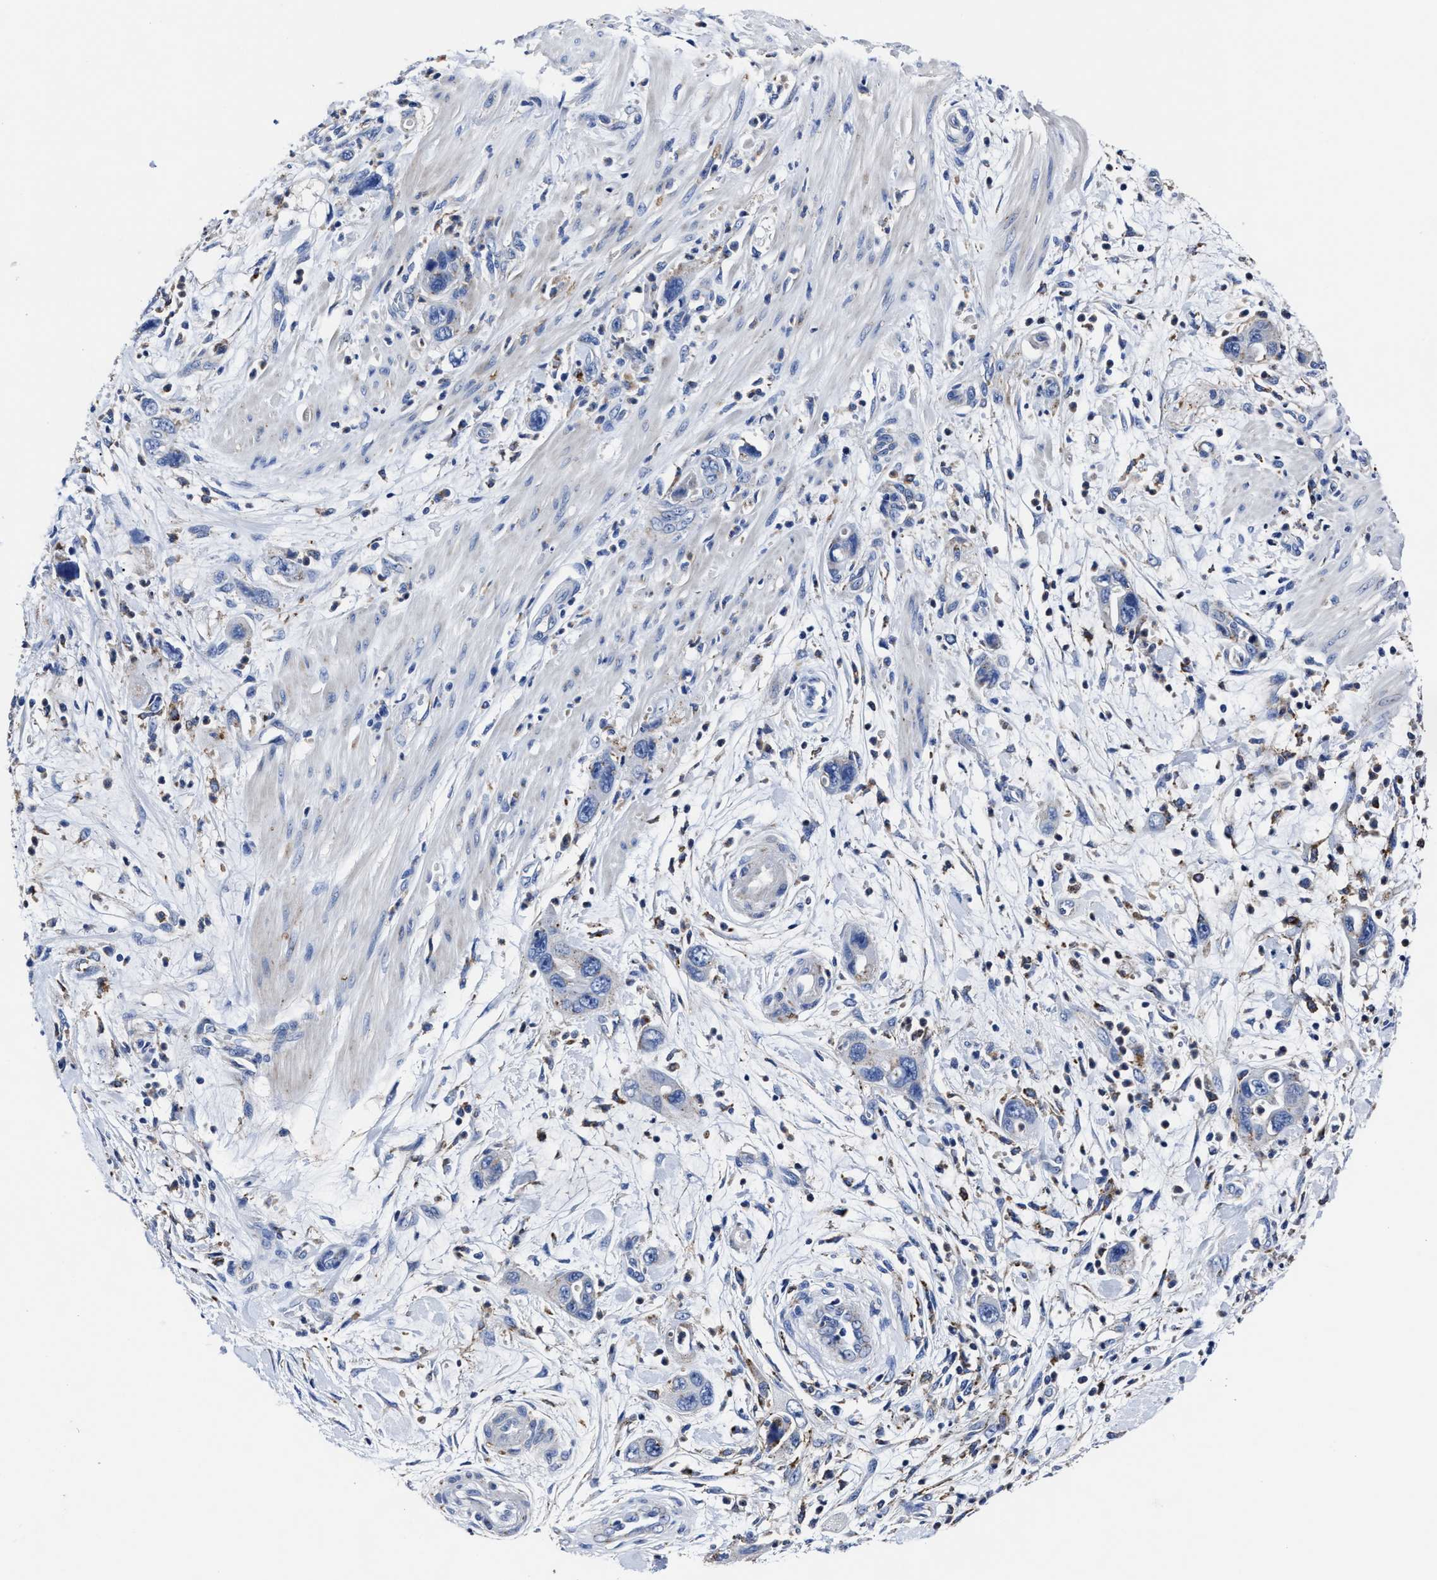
{"staining": {"intensity": "negative", "quantity": "none", "location": "none"}, "tissue": "pancreatic cancer", "cell_type": "Tumor cells", "image_type": "cancer", "snomed": [{"axis": "morphology", "description": "Adenocarcinoma, NOS"}, {"axis": "topography", "description": "Pancreas"}], "caption": "Immunohistochemistry (IHC) photomicrograph of human pancreatic adenocarcinoma stained for a protein (brown), which displays no staining in tumor cells.", "gene": "LAMTOR4", "patient": {"sex": "female", "age": 70}}